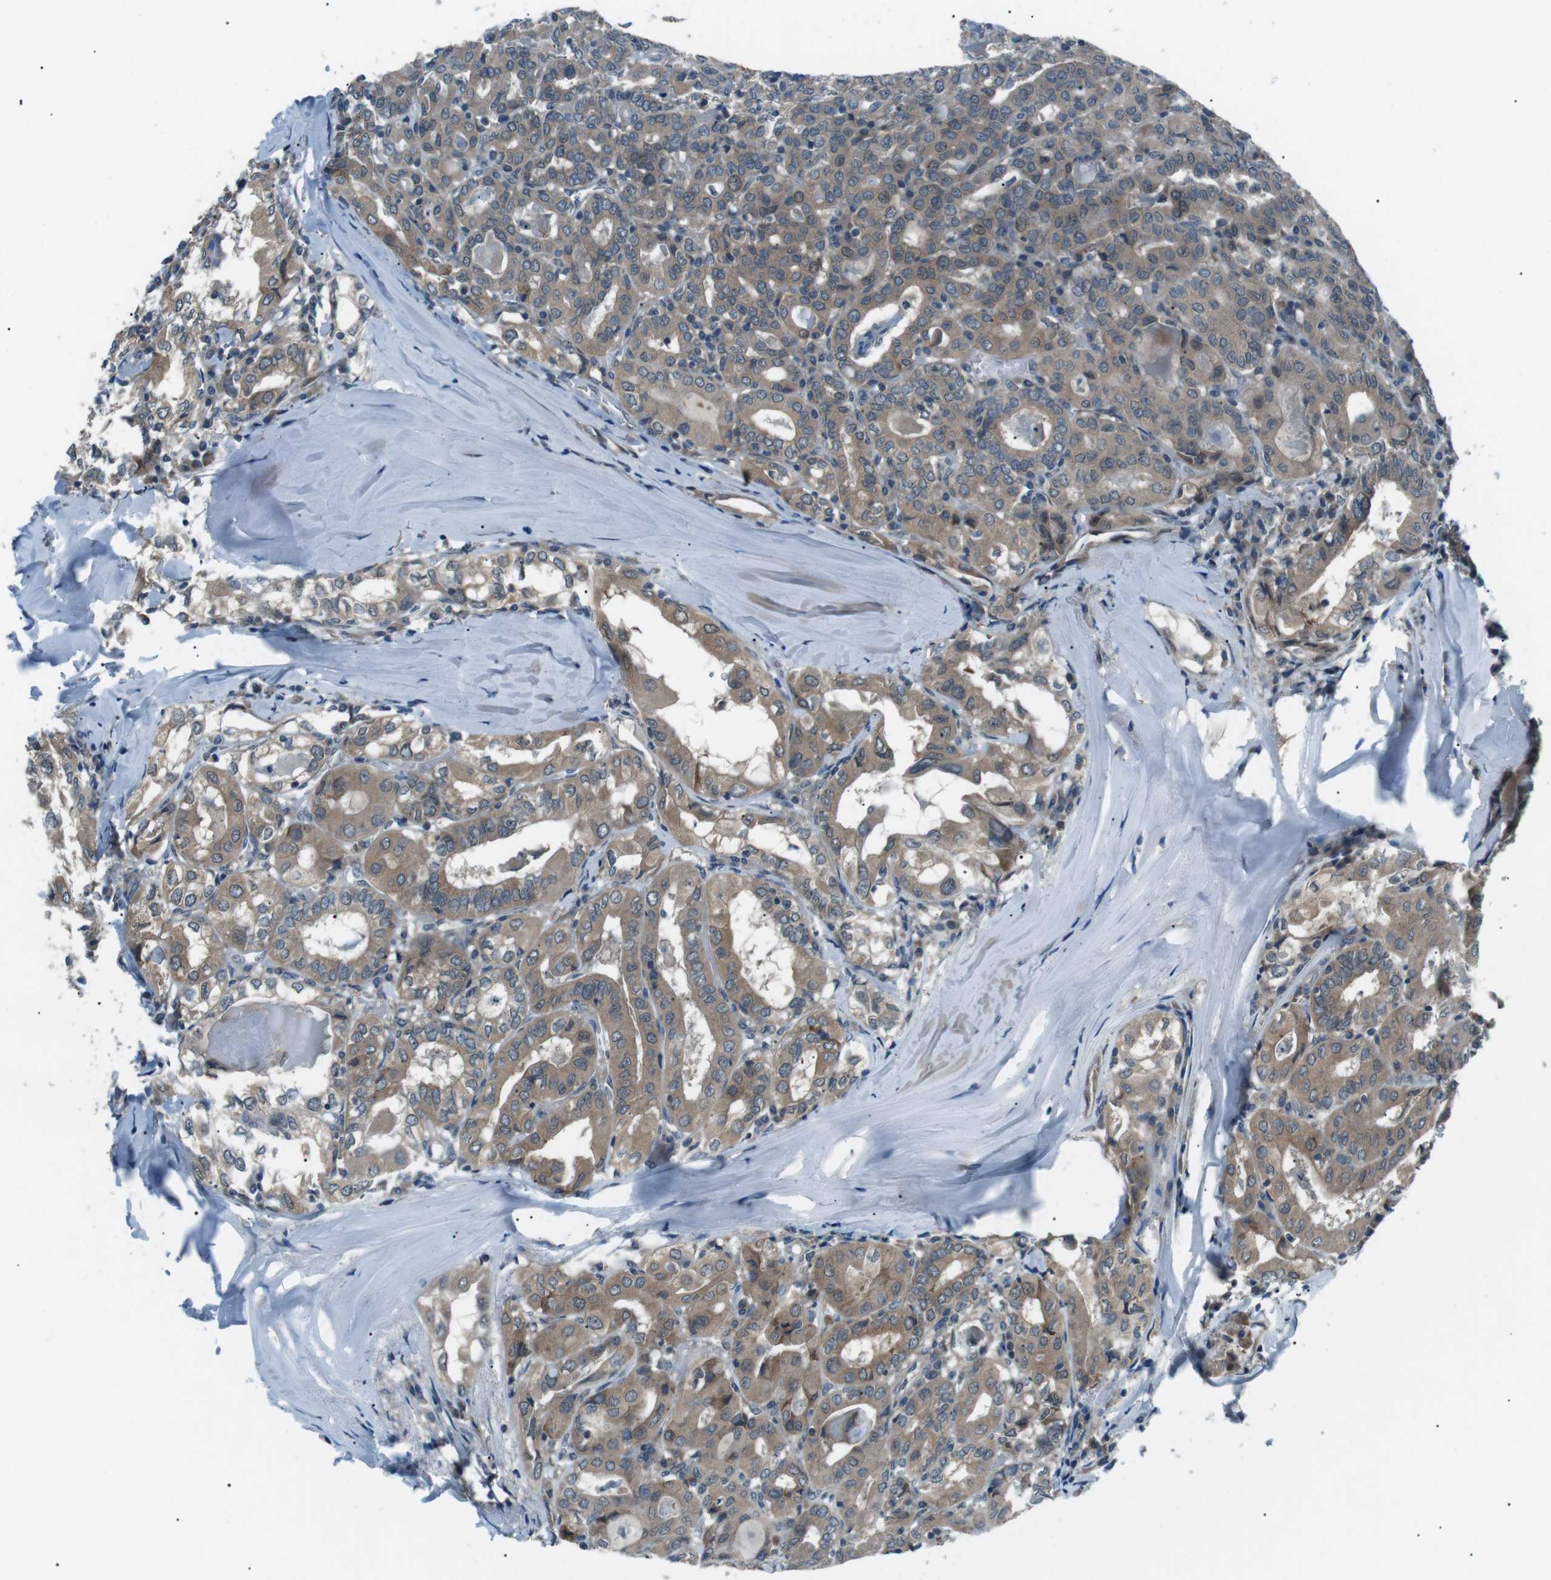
{"staining": {"intensity": "weak", "quantity": ">75%", "location": "cytoplasmic/membranous"}, "tissue": "thyroid cancer", "cell_type": "Tumor cells", "image_type": "cancer", "snomed": [{"axis": "morphology", "description": "Papillary adenocarcinoma, NOS"}, {"axis": "topography", "description": "Thyroid gland"}], "caption": "Approximately >75% of tumor cells in thyroid papillary adenocarcinoma reveal weak cytoplasmic/membranous protein positivity as visualized by brown immunohistochemical staining.", "gene": "LRIG2", "patient": {"sex": "female", "age": 42}}